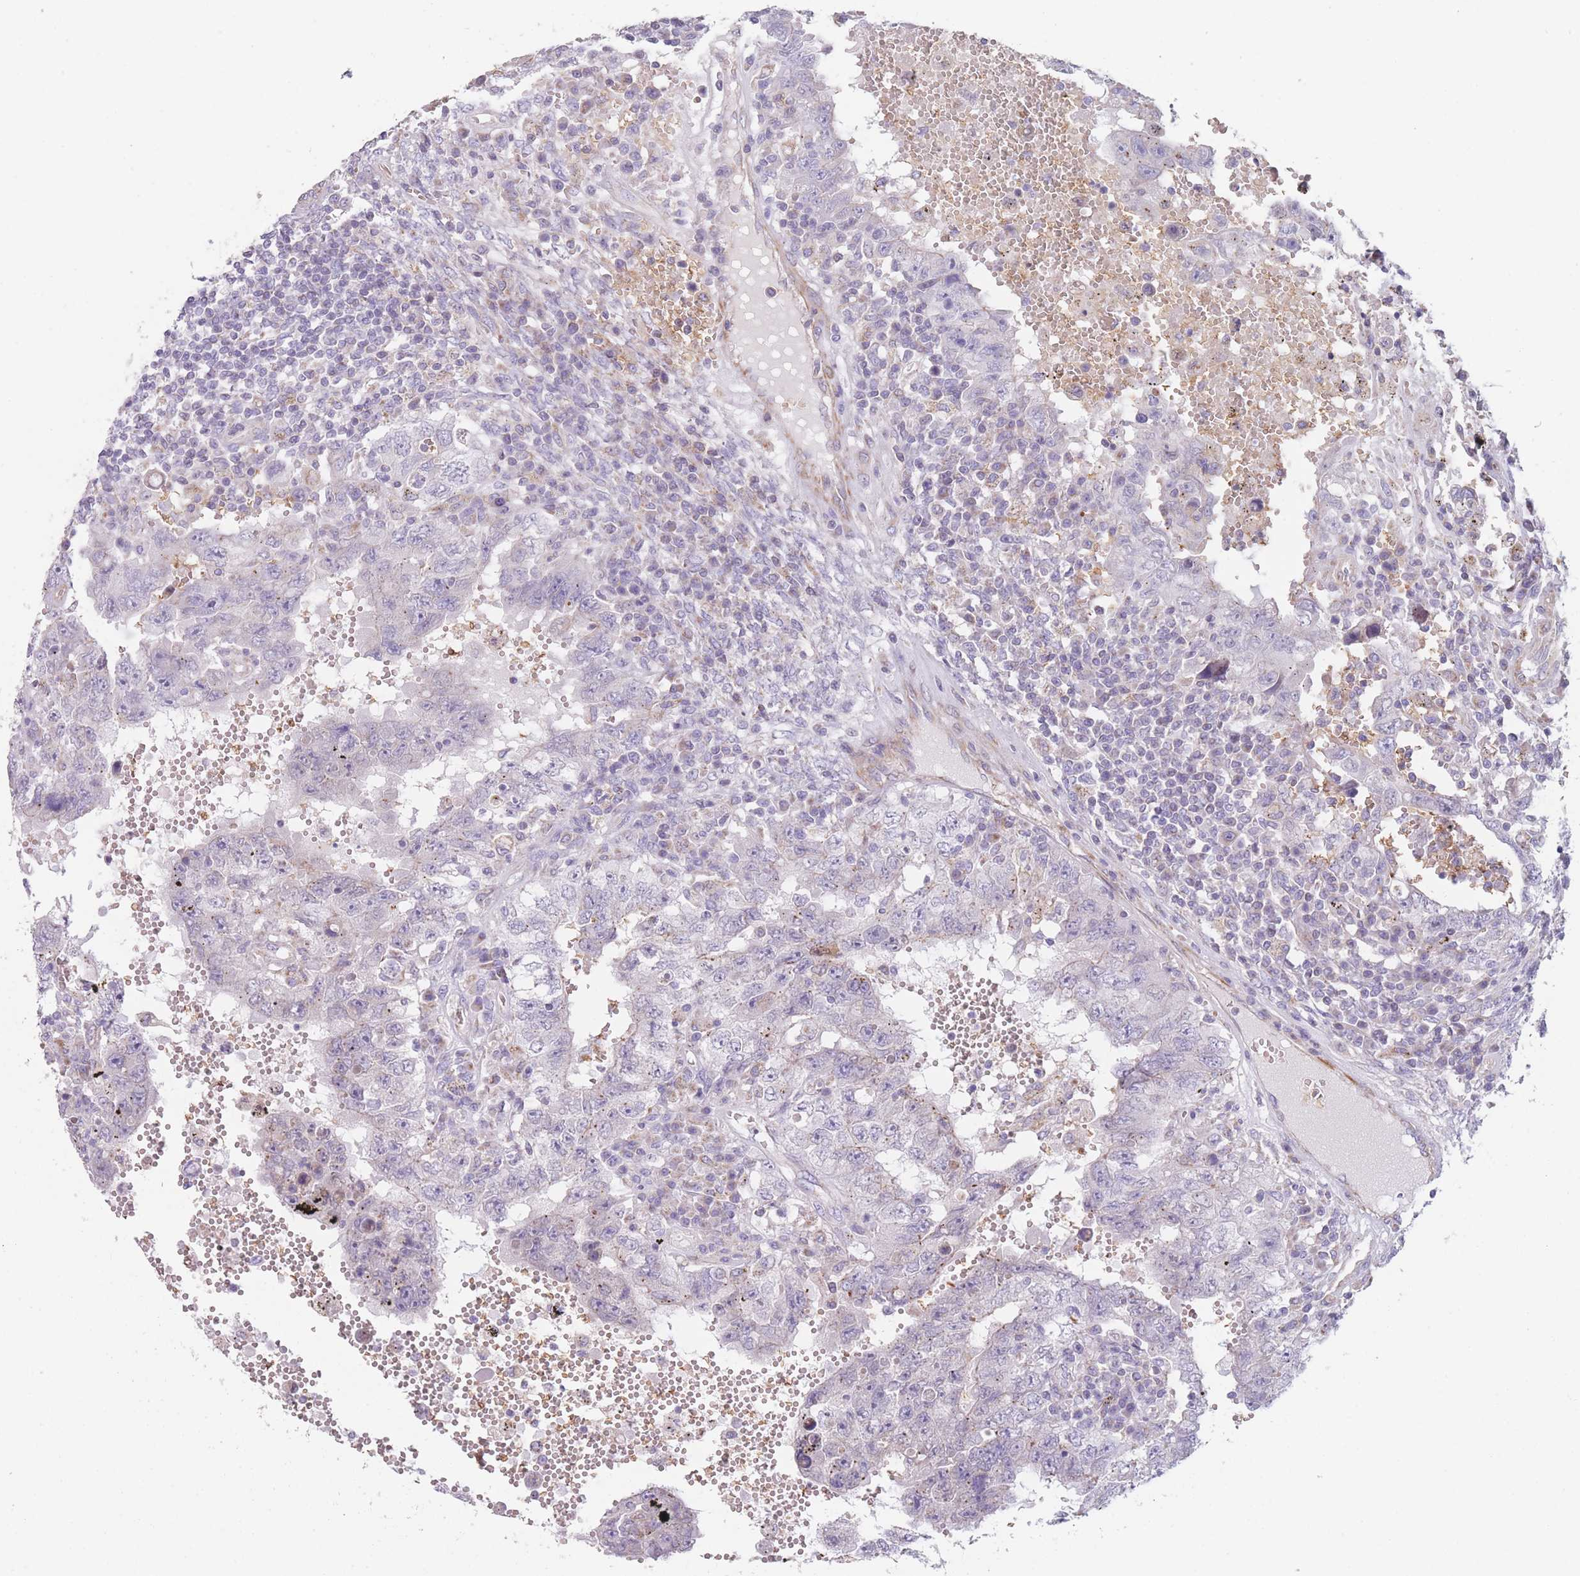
{"staining": {"intensity": "negative", "quantity": "none", "location": "none"}, "tissue": "testis cancer", "cell_type": "Tumor cells", "image_type": "cancer", "snomed": [{"axis": "morphology", "description": "Carcinoma, Embryonal, NOS"}, {"axis": "topography", "description": "Testis"}], "caption": "This image is of testis cancer (embryonal carcinoma) stained with IHC to label a protein in brown with the nuclei are counter-stained blue. There is no positivity in tumor cells.", "gene": "SMPD4", "patient": {"sex": "male", "age": 26}}